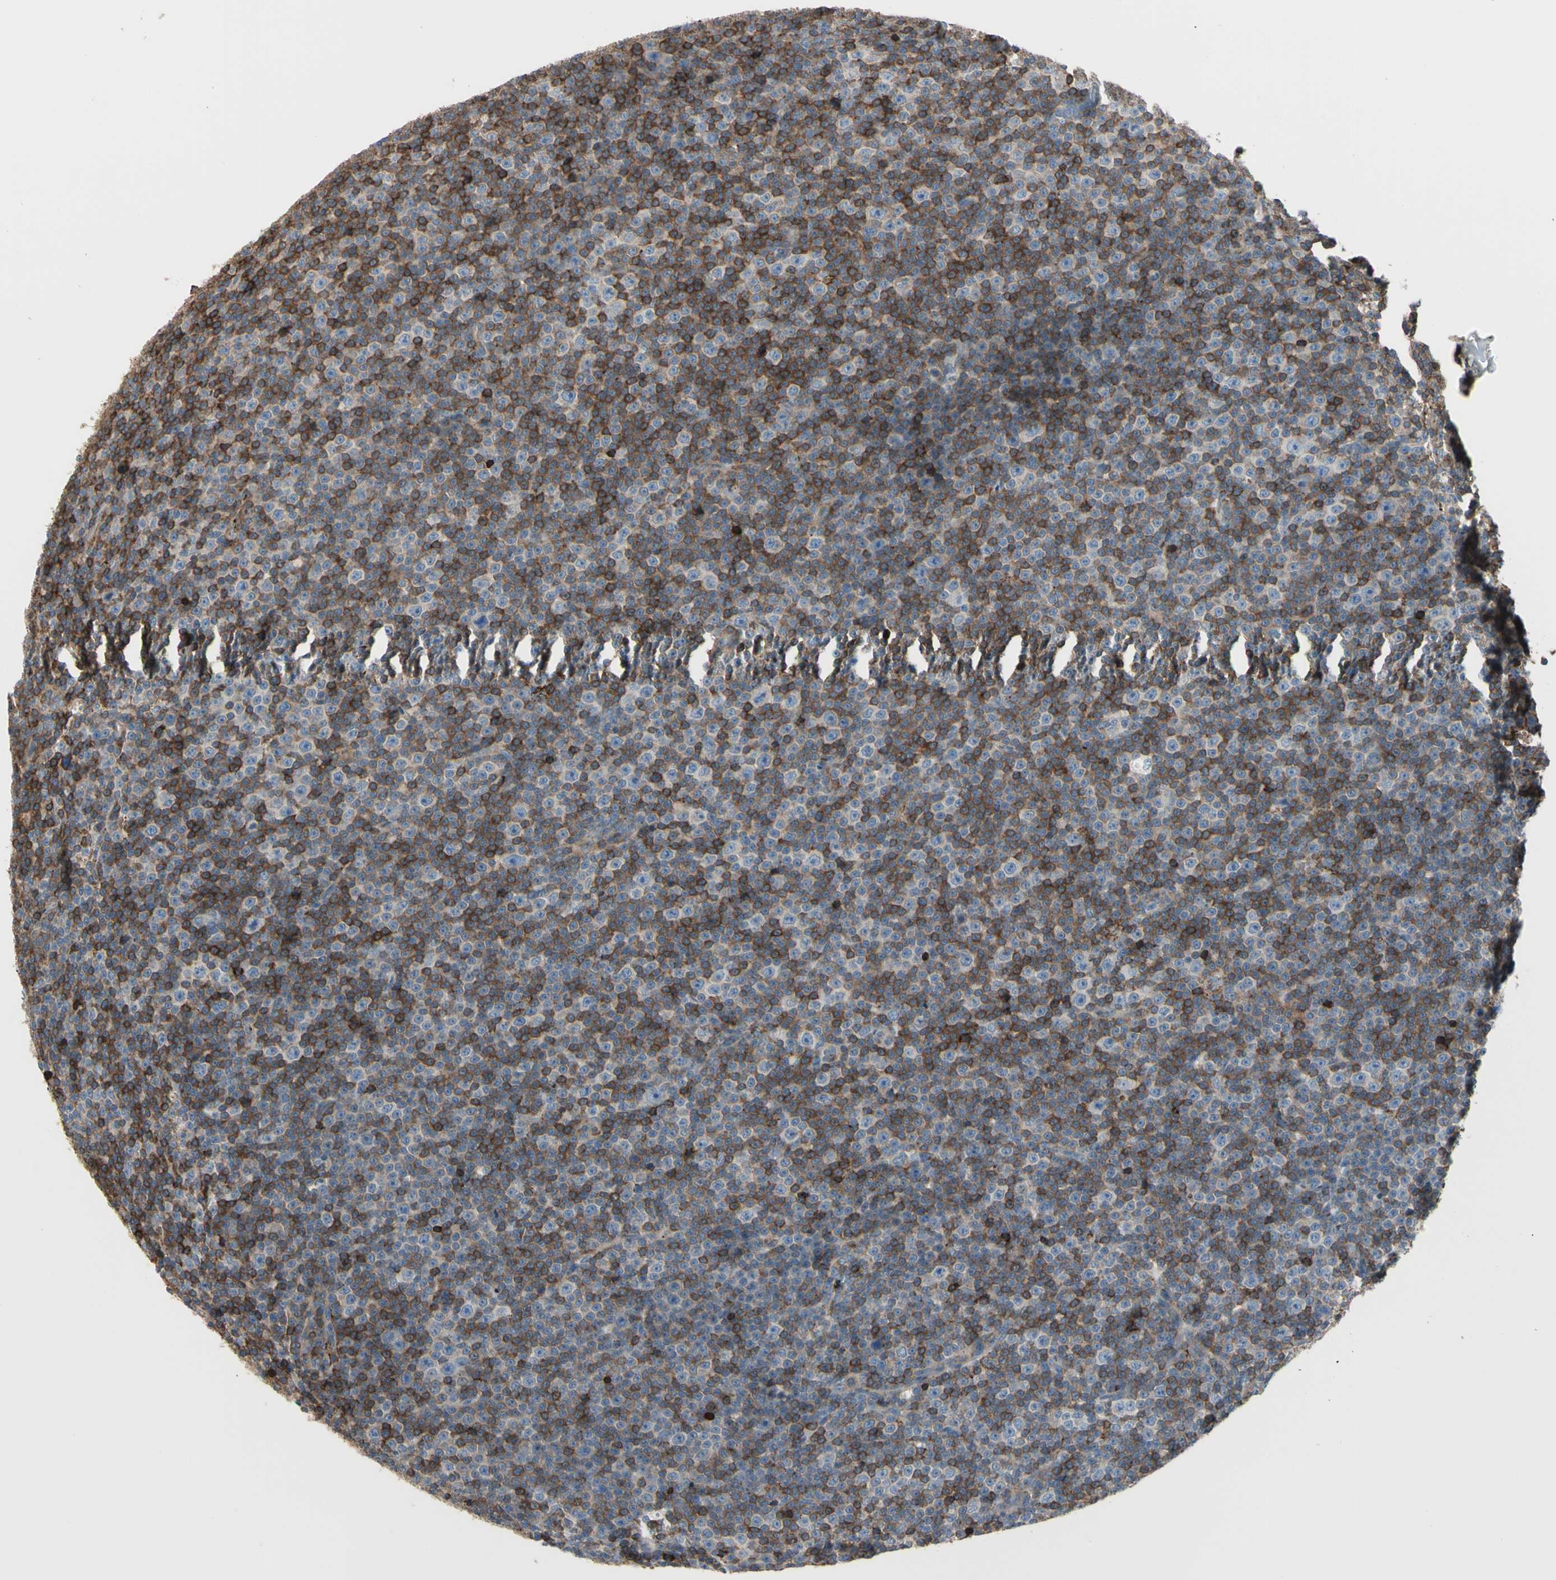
{"staining": {"intensity": "negative", "quantity": "none", "location": "none"}, "tissue": "lymphoma", "cell_type": "Tumor cells", "image_type": "cancer", "snomed": [{"axis": "morphology", "description": "Malignant lymphoma, non-Hodgkin's type, Low grade"}, {"axis": "topography", "description": "Lymph node"}], "caption": "DAB immunohistochemical staining of malignant lymphoma, non-Hodgkin's type (low-grade) exhibits no significant expression in tumor cells. (Stains: DAB immunohistochemistry with hematoxylin counter stain, Microscopy: brightfield microscopy at high magnification).", "gene": "CLEC2B", "patient": {"sex": "female", "age": 67}}